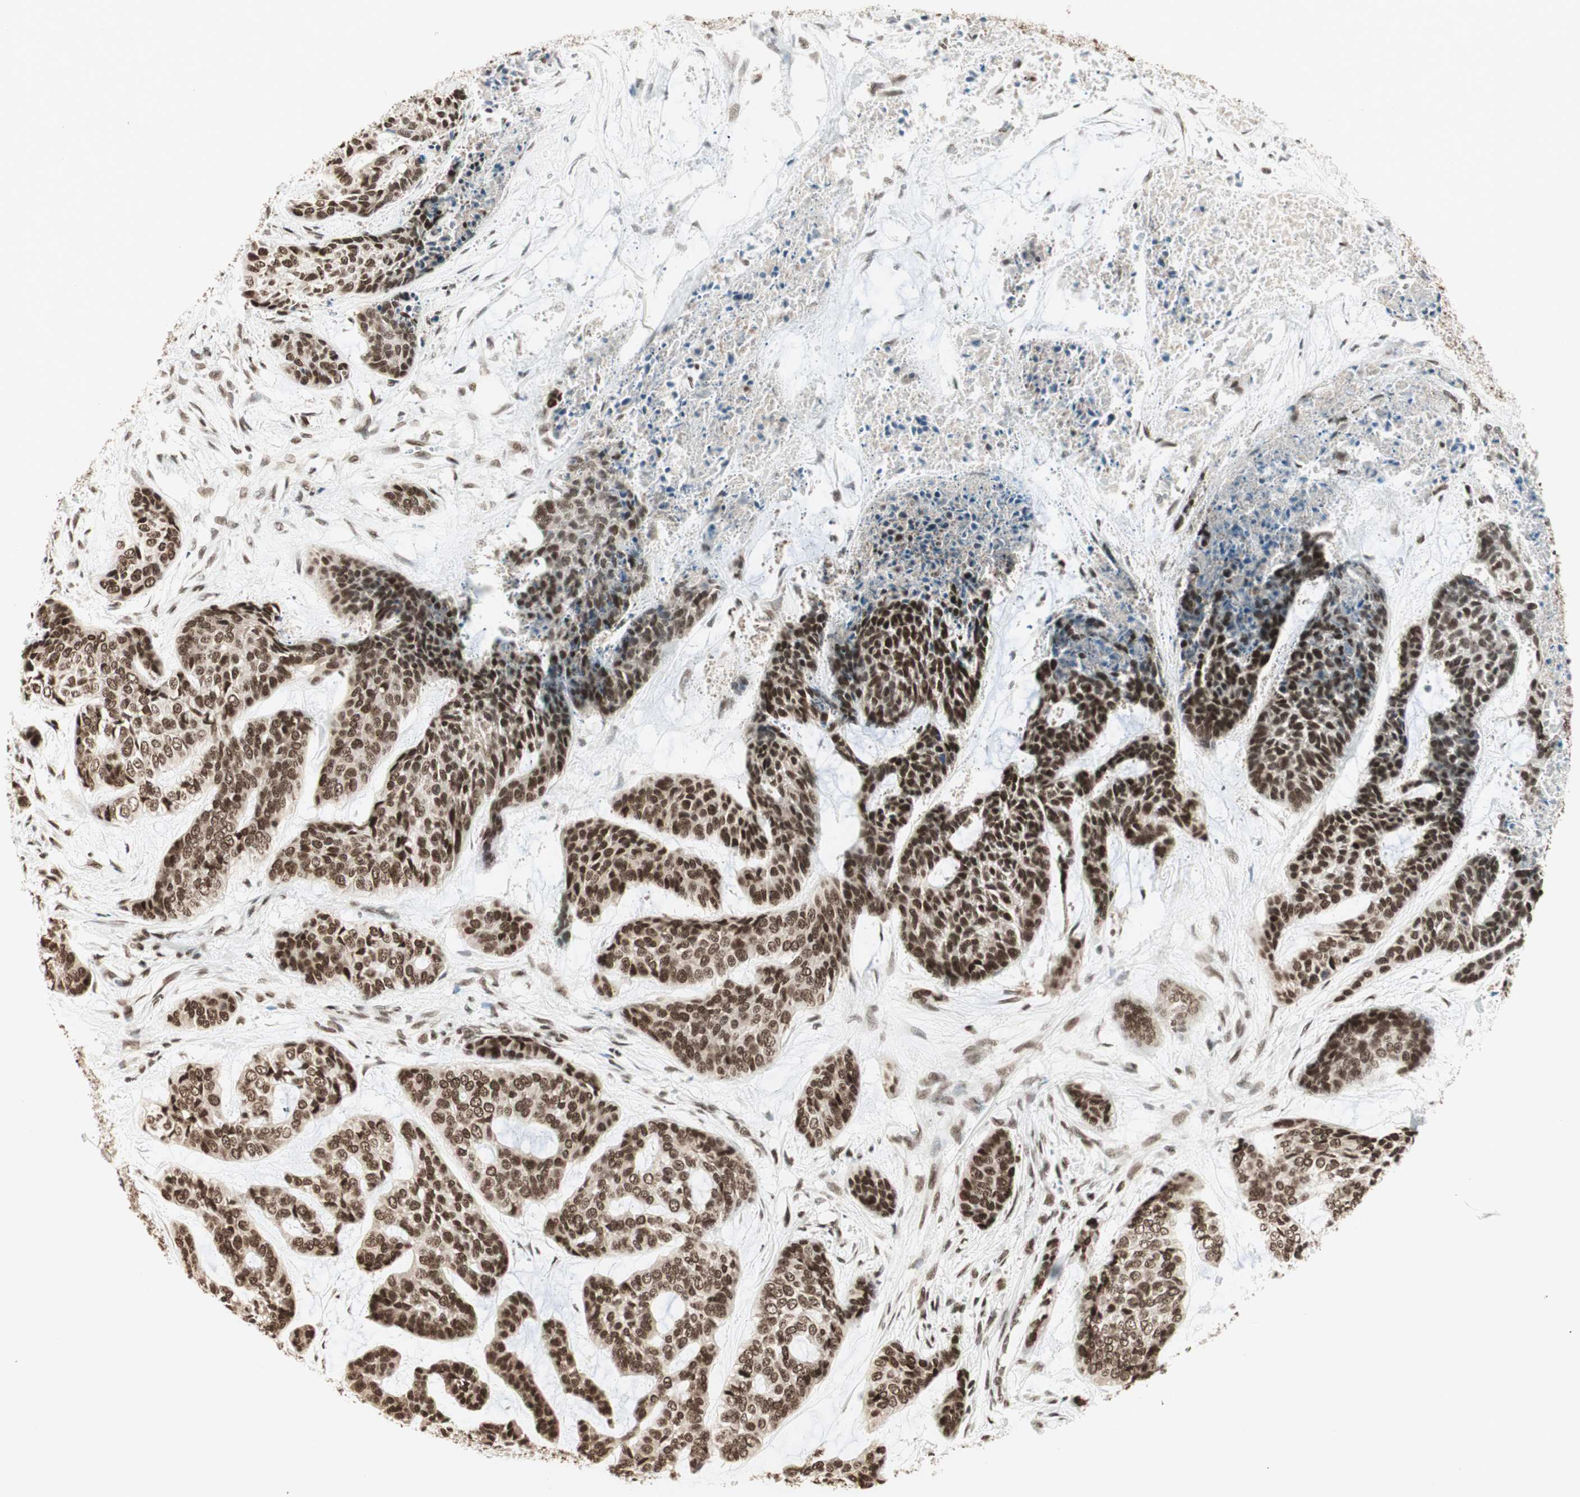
{"staining": {"intensity": "strong", "quantity": ">75%", "location": "nuclear"}, "tissue": "skin cancer", "cell_type": "Tumor cells", "image_type": "cancer", "snomed": [{"axis": "morphology", "description": "Basal cell carcinoma"}, {"axis": "topography", "description": "Skin"}], "caption": "Tumor cells display high levels of strong nuclear positivity in approximately >75% of cells in human basal cell carcinoma (skin).", "gene": "SMARCE1", "patient": {"sex": "female", "age": 64}}